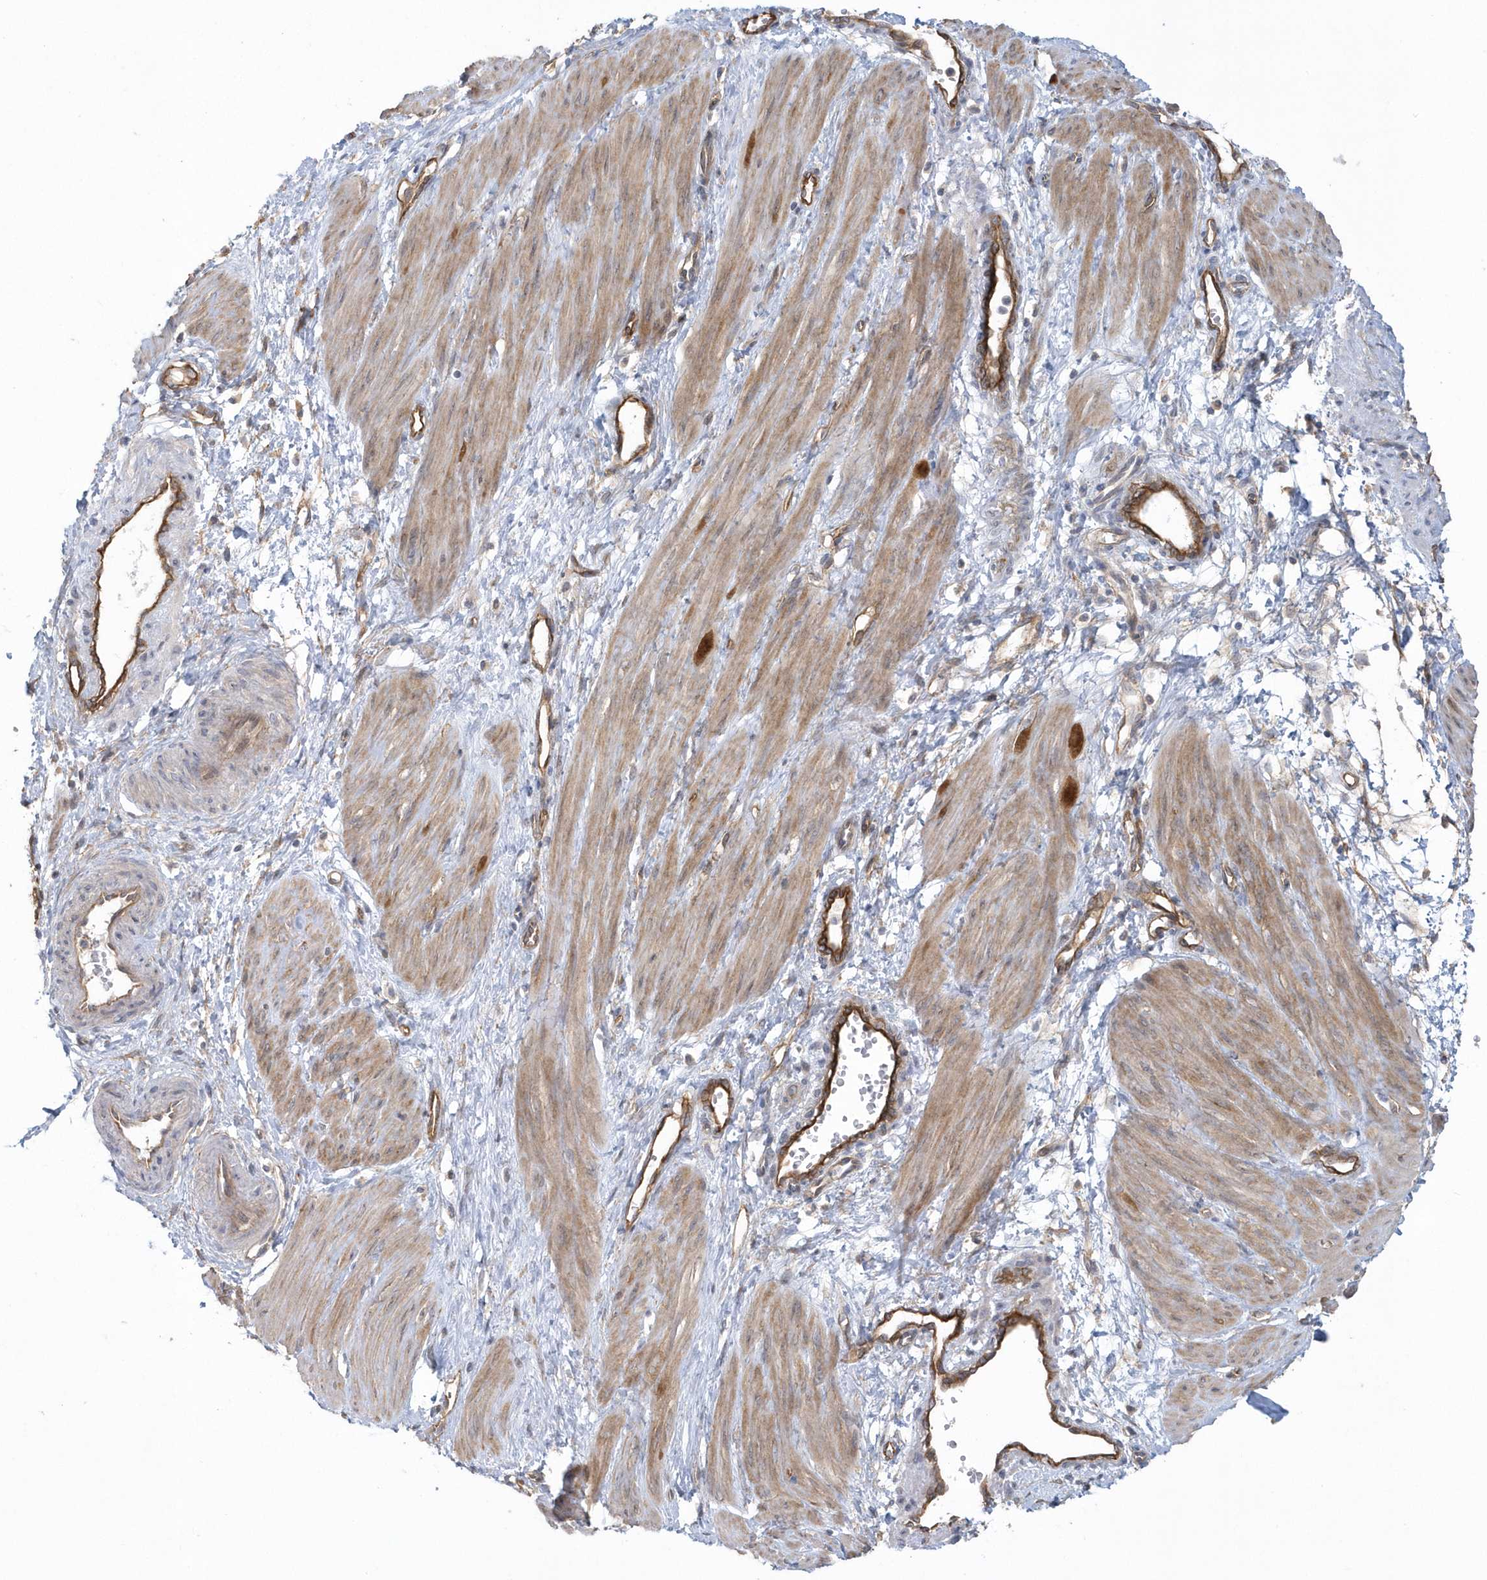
{"staining": {"intensity": "moderate", "quantity": ">75%", "location": "cytoplasmic/membranous"}, "tissue": "smooth muscle", "cell_type": "Smooth muscle cells", "image_type": "normal", "snomed": [{"axis": "morphology", "description": "Normal tissue, NOS"}, {"axis": "topography", "description": "Endometrium"}], "caption": "A brown stain shows moderate cytoplasmic/membranous positivity of a protein in smooth muscle cells of unremarkable smooth muscle.", "gene": "RAI14", "patient": {"sex": "female", "age": 33}}